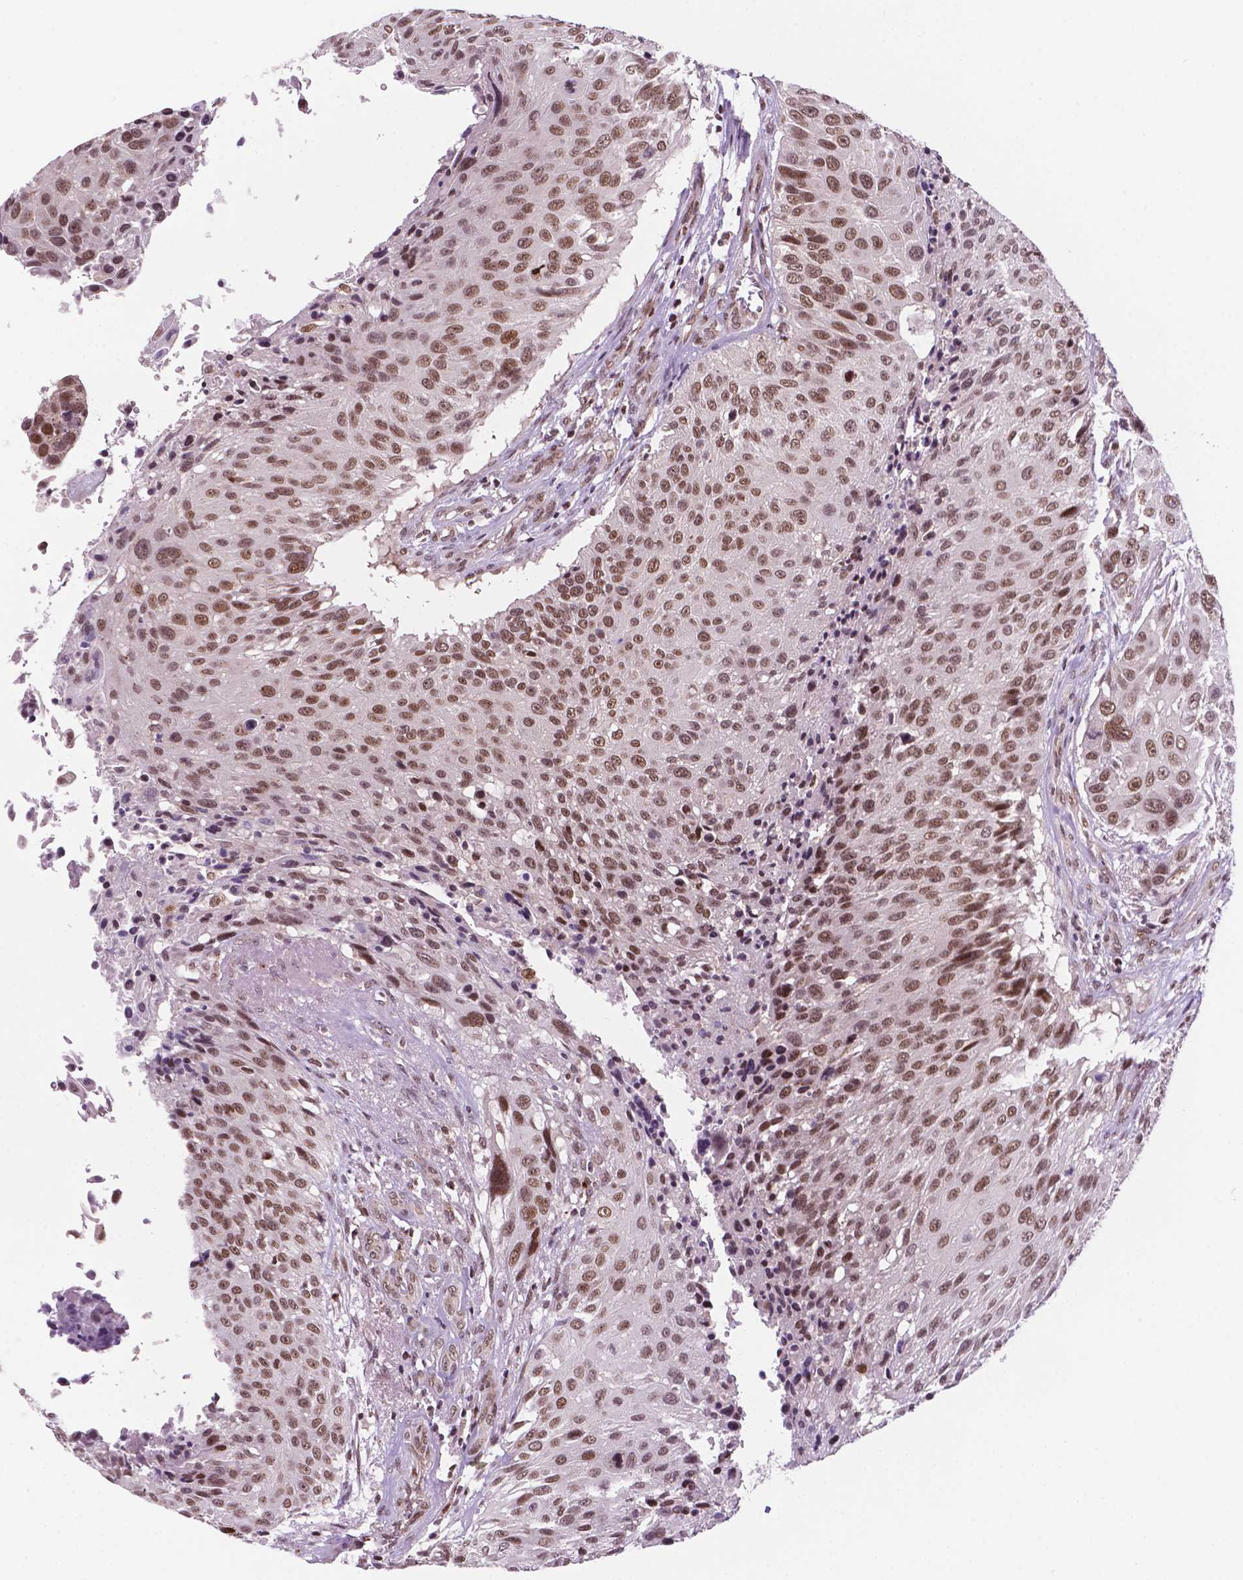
{"staining": {"intensity": "moderate", "quantity": ">75%", "location": "nuclear"}, "tissue": "urothelial cancer", "cell_type": "Tumor cells", "image_type": "cancer", "snomed": [{"axis": "morphology", "description": "Urothelial carcinoma, NOS"}, {"axis": "topography", "description": "Urinary bladder"}], "caption": "Immunohistochemical staining of urothelial cancer shows medium levels of moderate nuclear positivity in approximately >75% of tumor cells.", "gene": "PER2", "patient": {"sex": "male", "age": 55}}